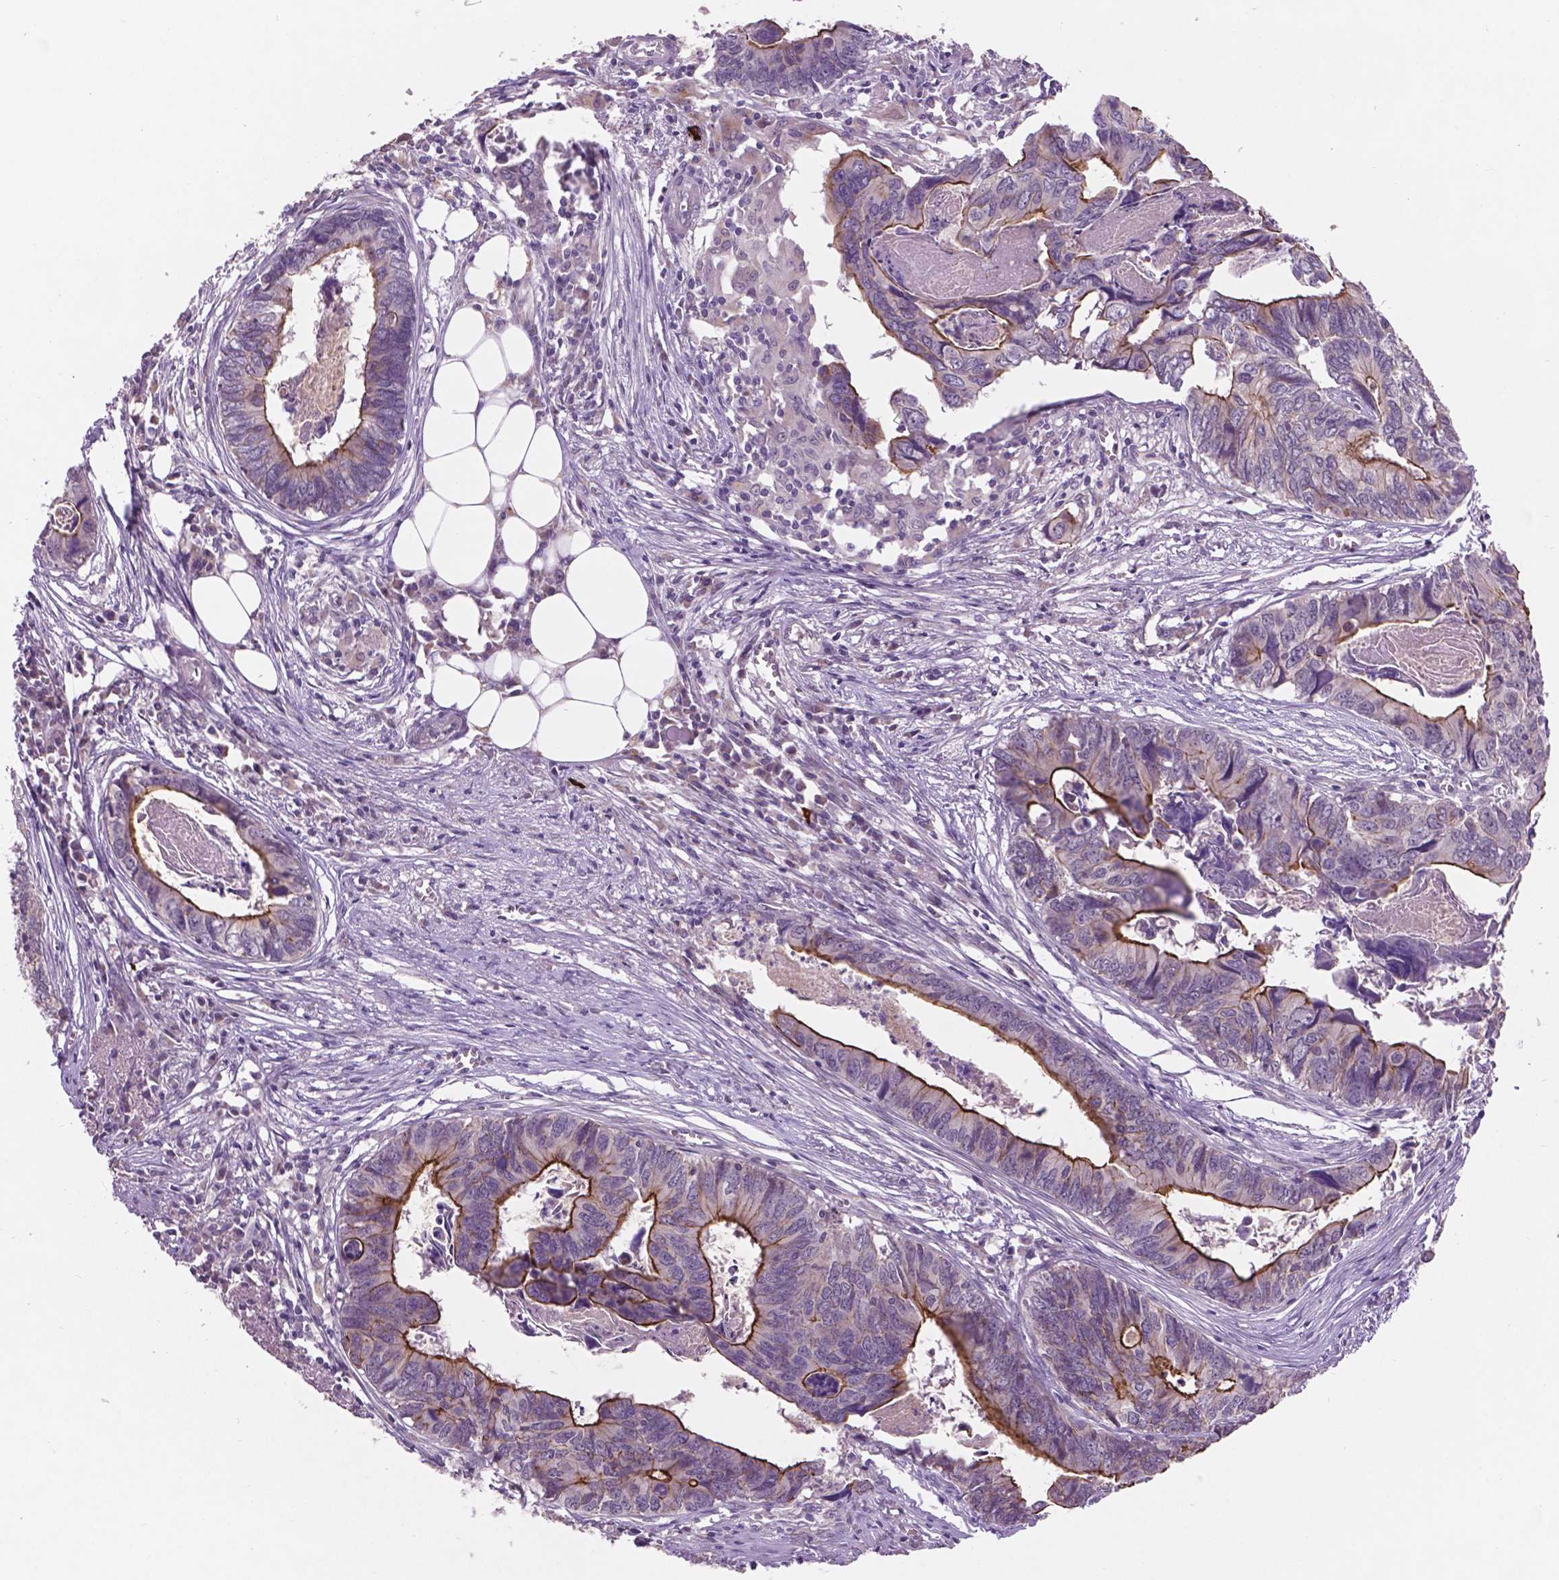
{"staining": {"intensity": "moderate", "quantity": "<25%", "location": "cytoplasmic/membranous"}, "tissue": "colorectal cancer", "cell_type": "Tumor cells", "image_type": "cancer", "snomed": [{"axis": "morphology", "description": "Adenocarcinoma, NOS"}, {"axis": "topography", "description": "Colon"}], "caption": "Immunohistochemical staining of human adenocarcinoma (colorectal) exhibits low levels of moderate cytoplasmic/membranous expression in about <25% of tumor cells.", "gene": "GXYLT2", "patient": {"sex": "female", "age": 82}}